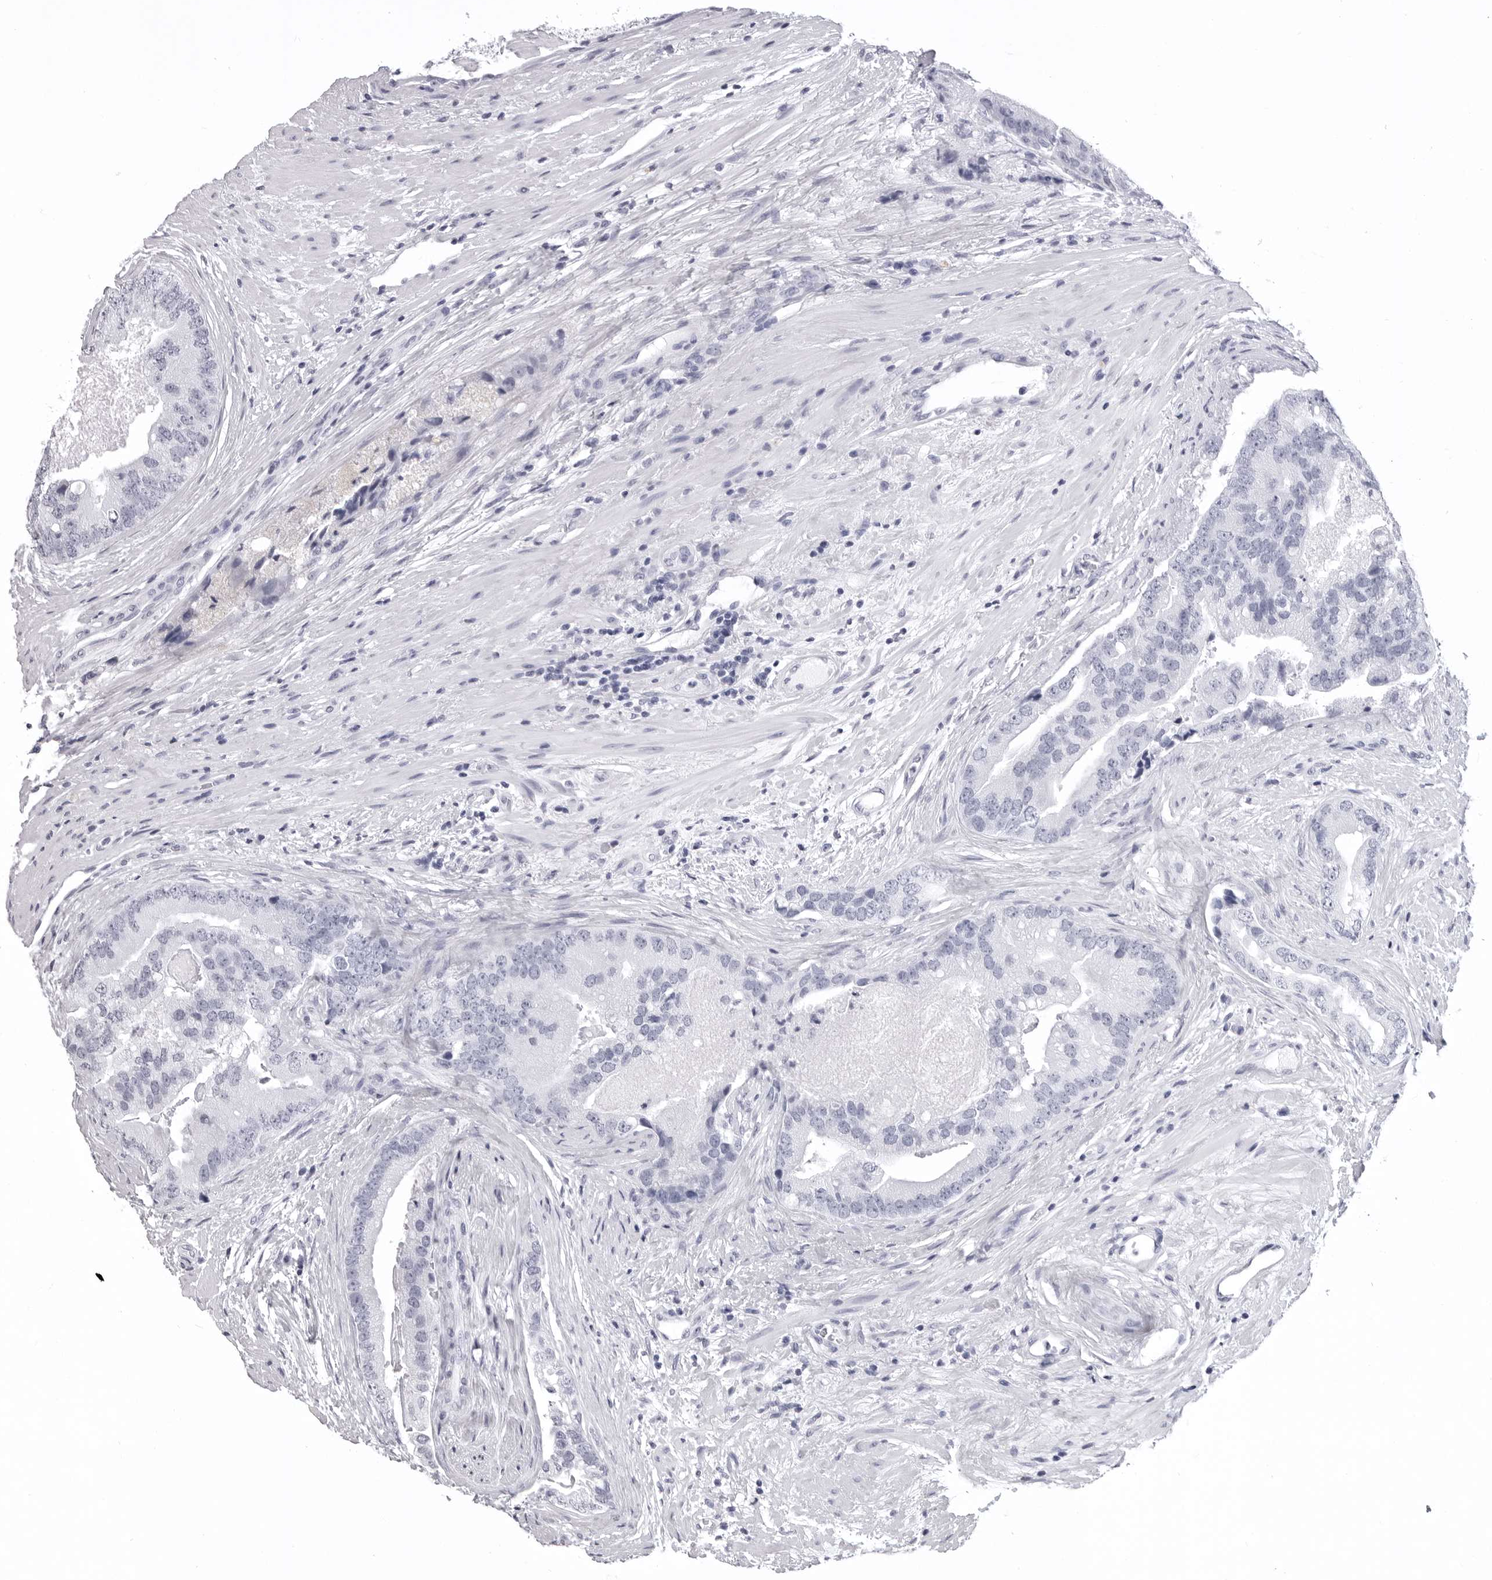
{"staining": {"intensity": "negative", "quantity": "none", "location": "none"}, "tissue": "prostate cancer", "cell_type": "Tumor cells", "image_type": "cancer", "snomed": [{"axis": "morphology", "description": "Adenocarcinoma, High grade"}, {"axis": "topography", "description": "Prostate"}], "caption": "This is an immunohistochemistry histopathology image of human high-grade adenocarcinoma (prostate). There is no positivity in tumor cells.", "gene": "LGALS4", "patient": {"sex": "male", "age": 70}}